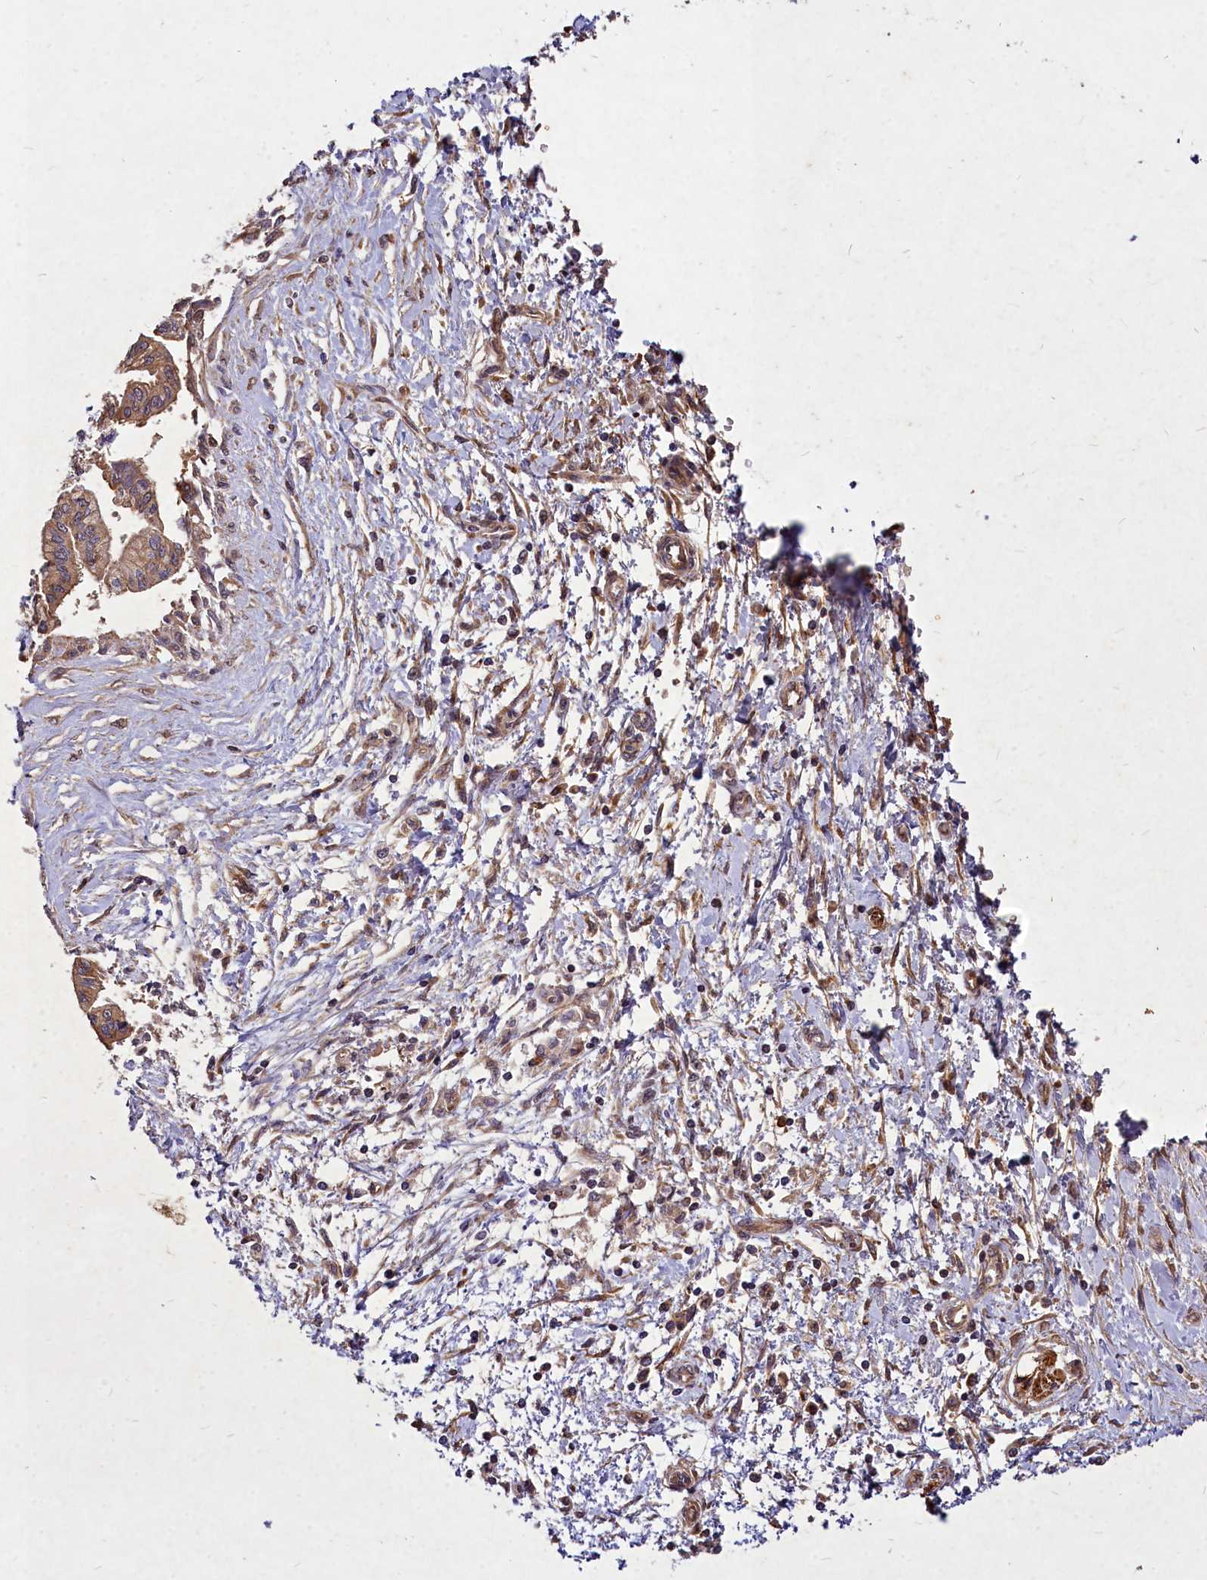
{"staining": {"intensity": "moderate", "quantity": ">75%", "location": "cytoplasmic/membranous"}, "tissue": "pancreatic cancer", "cell_type": "Tumor cells", "image_type": "cancer", "snomed": [{"axis": "morphology", "description": "Adenocarcinoma, NOS"}, {"axis": "topography", "description": "Pancreas"}], "caption": "The image exhibits a brown stain indicating the presence of a protein in the cytoplasmic/membranous of tumor cells in pancreatic cancer.", "gene": "SKA1", "patient": {"sex": "male", "age": 46}}